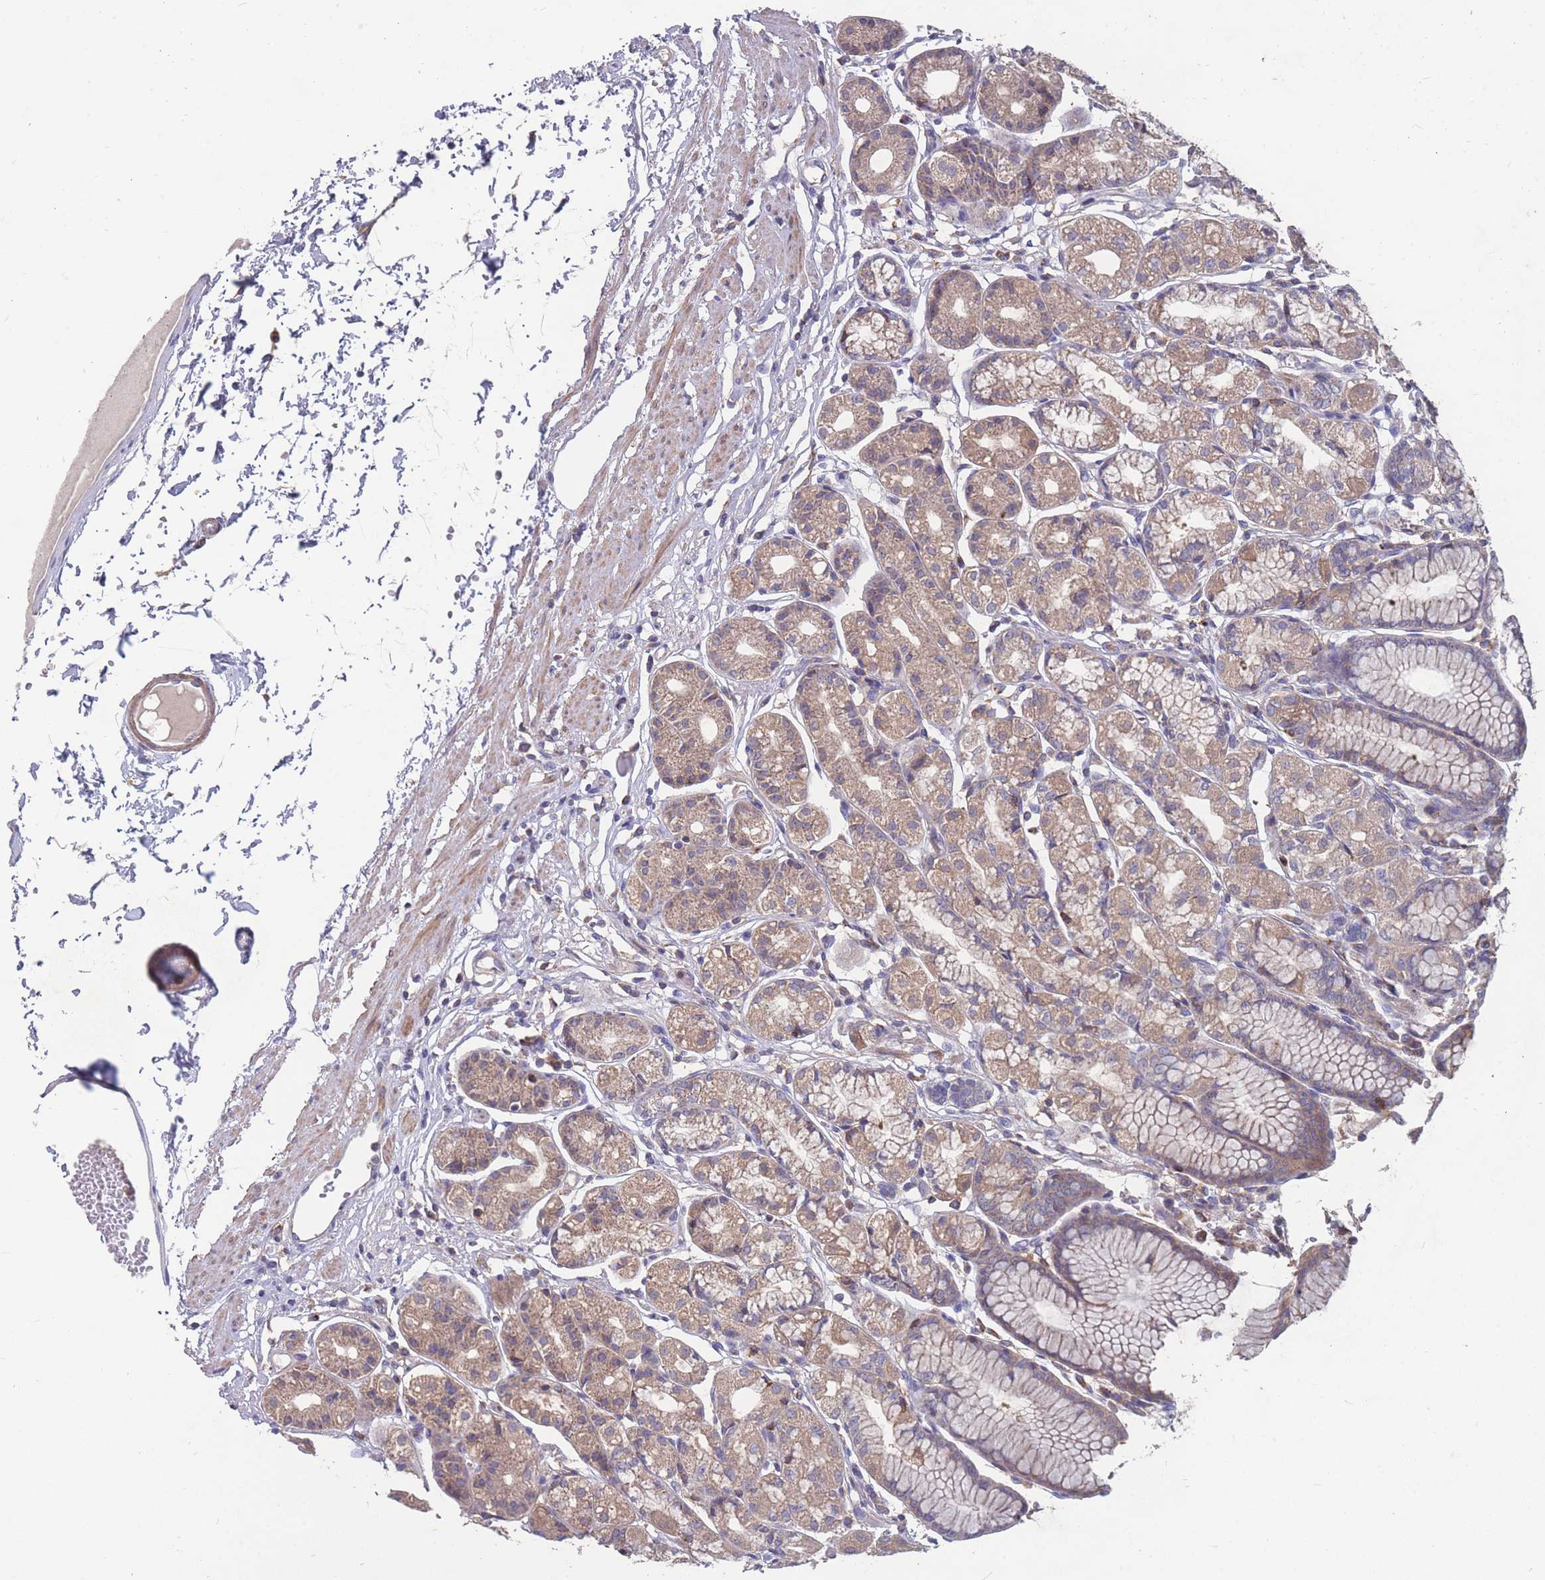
{"staining": {"intensity": "moderate", "quantity": "25%-75%", "location": "cytoplasmic/membranous"}, "tissue": "stomach", "cell_type": "Glandular cells", "image_type": "normal", "snomed": [{"axis": "morphology", "description": "Normal tissue, NOS"}, {"axis": "topography", "description": "Stomach"}], "caption": "Benign stomach was stained to show a protein in brown. There is medium levels of moderate cytoplasmic/membranous staining in about 25%-75% of glandular cells. The protein of interest is stained brown, and the nuclei are stained in blue (DAB (3,3'-diaminobenzidine) IHC with brightfield microscopy, high magnification).", "gene": "CD33", "patient": {"sex": "female", "age": 57}}